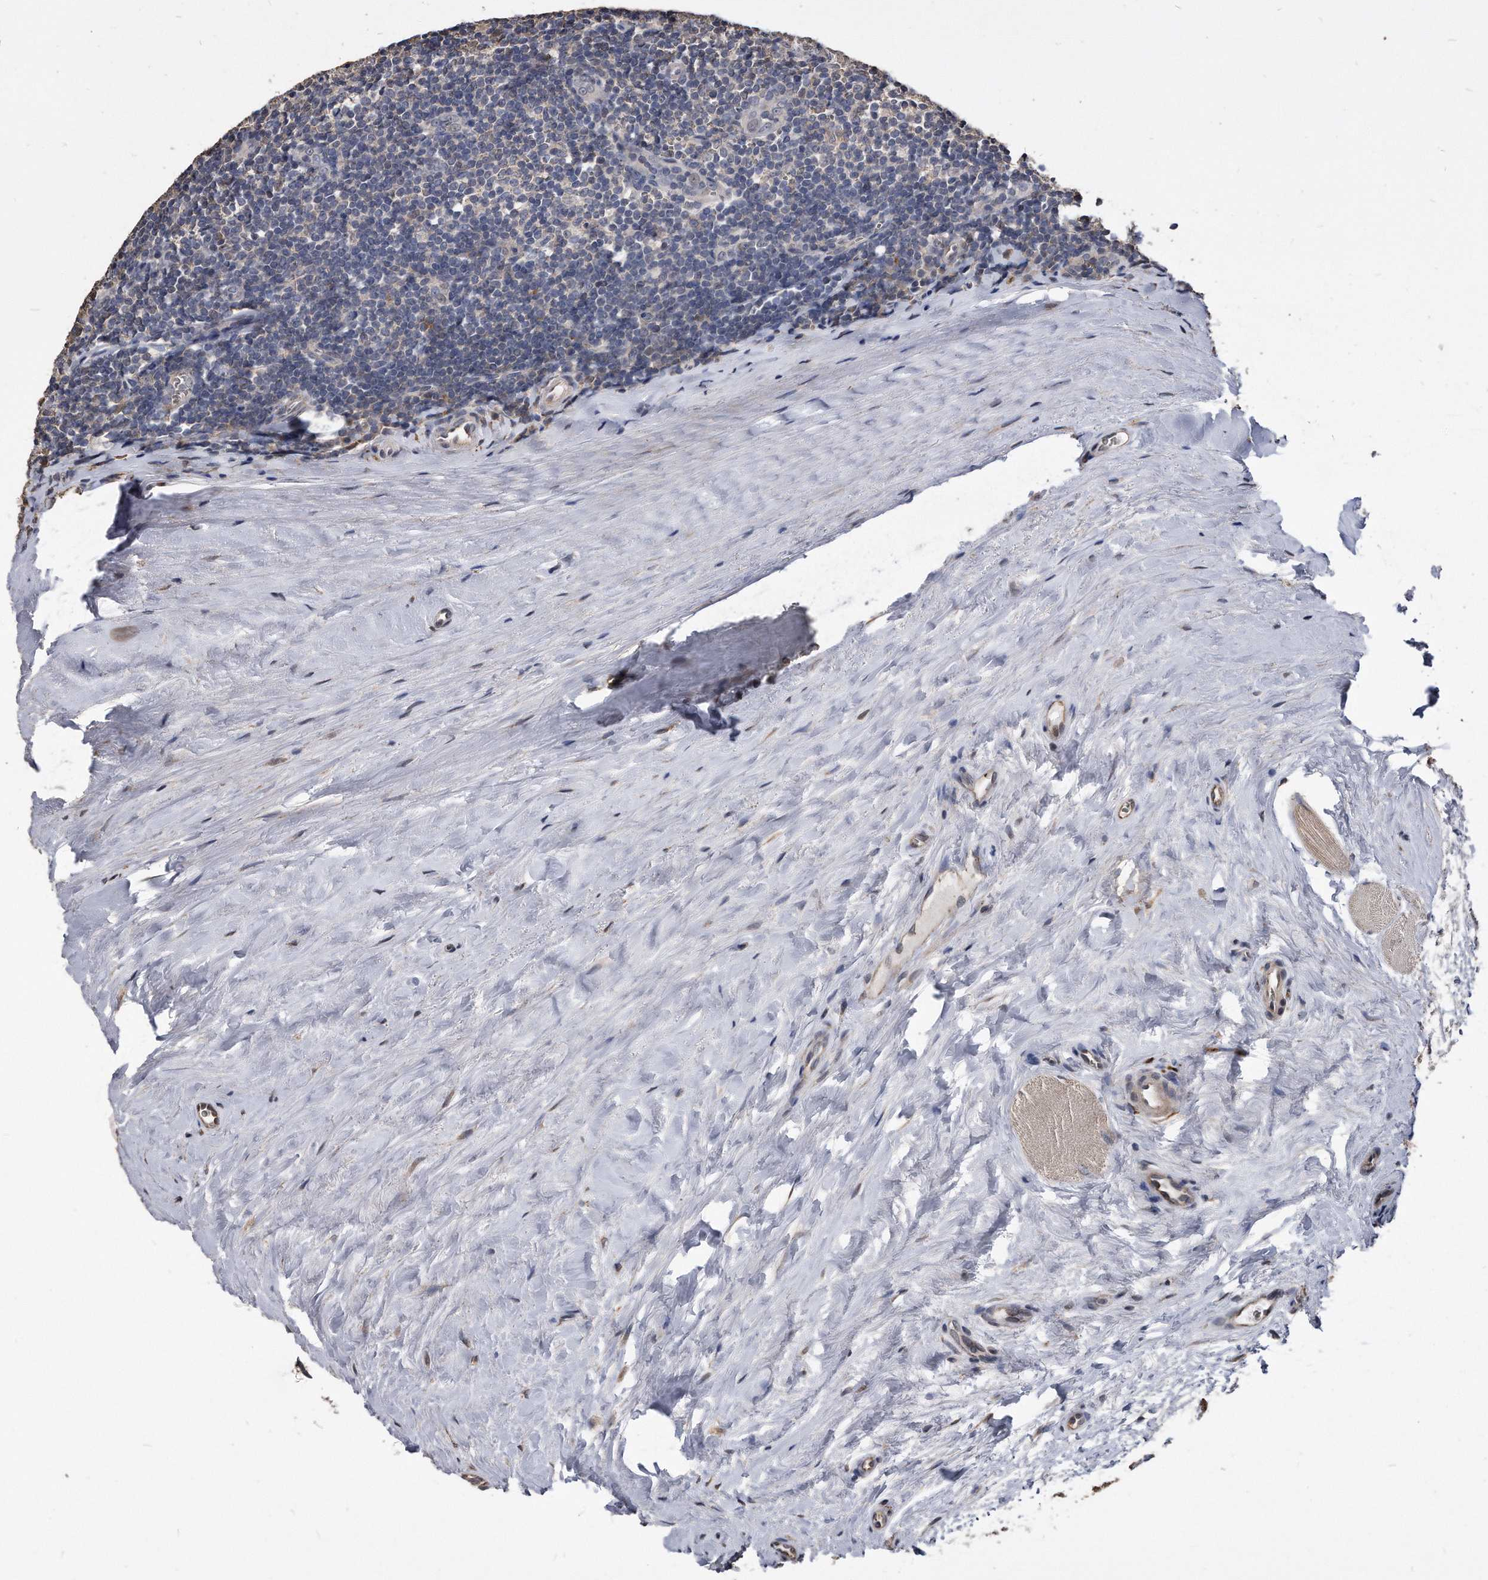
{"staining": {"intensity": "weak", "quantity": "<25%", "location": "cytoplasmic/membranous"}, "tissue": "tonsil", "cell_type": "Germinal center cells", "image_type": "normal", "snomed": [{"axis": "morphology", "description": "Normal tissue, NOS"}, {"axis": "topography", "description": "Tonsil"}], "caption": "Protein analysis of benign tonsil displays no significant staining in germinal center cells. The staining was performed using DAB to visualize the protein expression in brown, while the nuclei were stained in blue with hematoxylin (Magnification: 20x).", "gene": "IL20RA", "patient": {"sex": "male", "age": 27}}